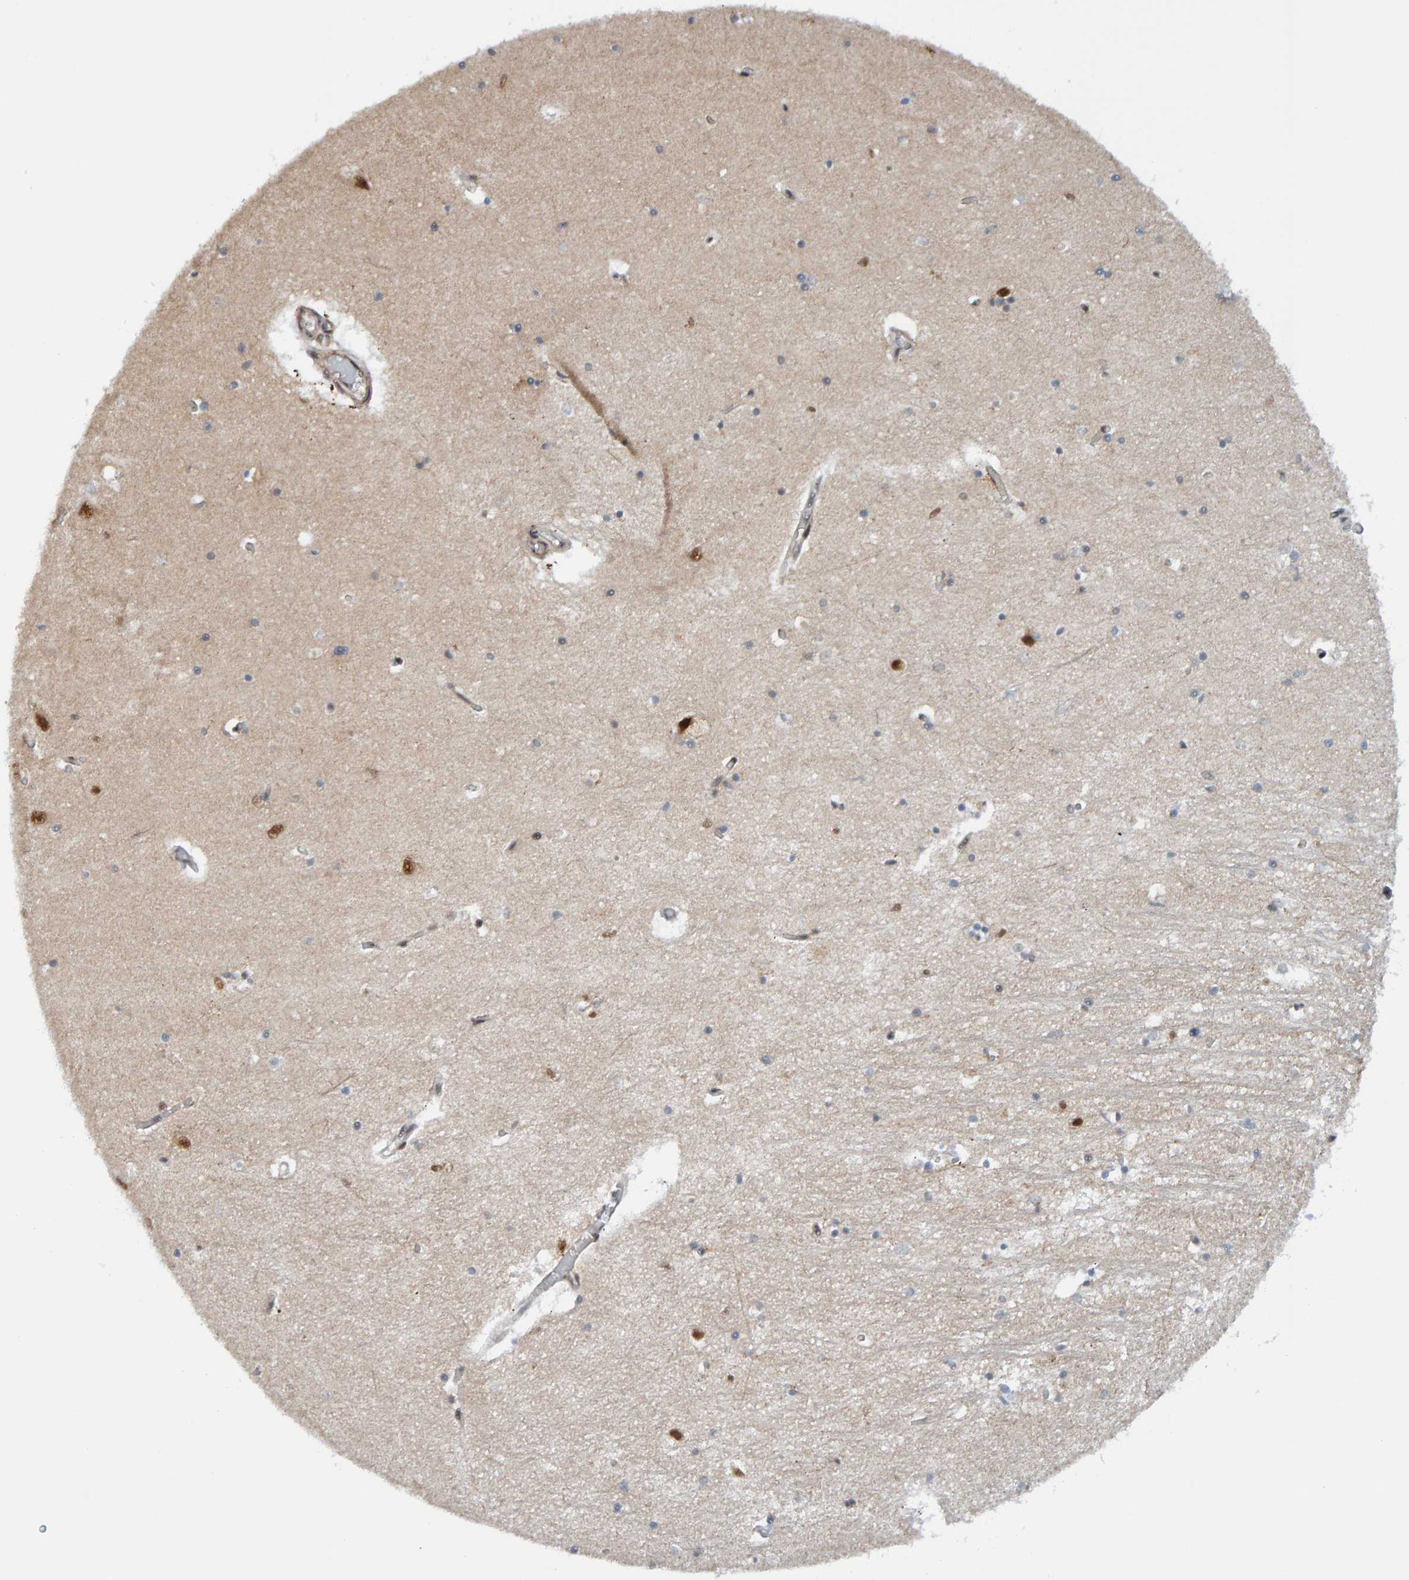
{"staining": {"intensity": "strong", "quantity": "<25%", "location": "nuclear"}, "tissue": "hippocampus", "cell_type": "Glial cells", "image_type": "normal", "snomed": [{"axis": "morphology", "description": "Normal tissue, NOS"}, {"axis": "topography", "description": "Hippocampus"}], "caption": "Strong nuclear expression is seen in about <25% of glial cells in normal hippocampus.", "gene": "ZNF366", "patient": {"sex": "male", "age": 70}}